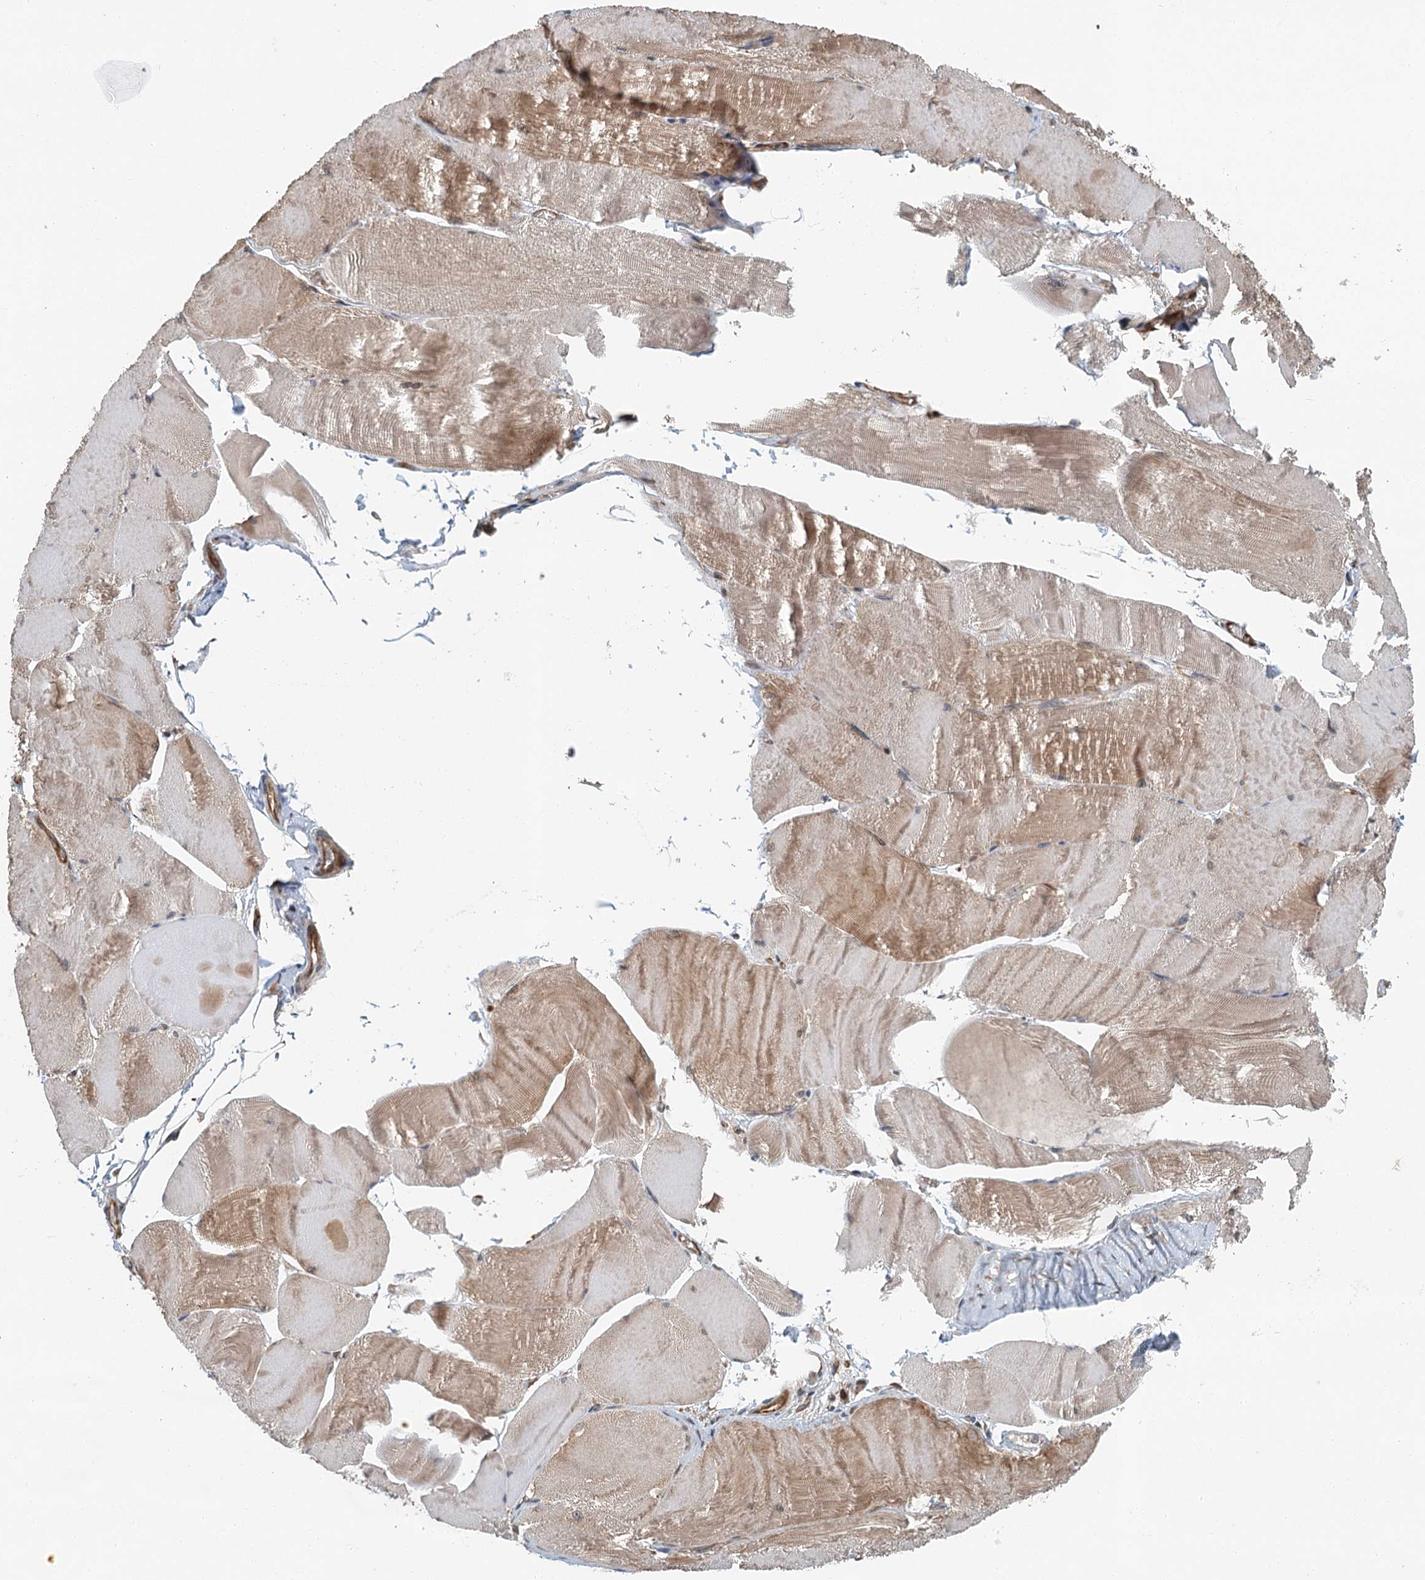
{"staining": {"intensity": "moderate", "quantity": ">75%", "location": "cytoplasmic/membranous"}, "tissue": "skeletal muscle", "cell_type": "Myocytes", "image_type": "normal", "snomed": [{"axis": "morphology", "description": "Normal tissue, NOS"}, {"axis": "morphology", "description": "Basal cell carcinoma"}, {"axis": "topography", "description": "Skeletal muscle"}], "caption": "Immunohistochemical staining of benign skeletal muscle exhibits medium levels of moderate cytoplasmic/membranous expression in approximately >75% of myocytes.", "gene": "ZNF527", "patient": {"sex": "female", "age": 64}}